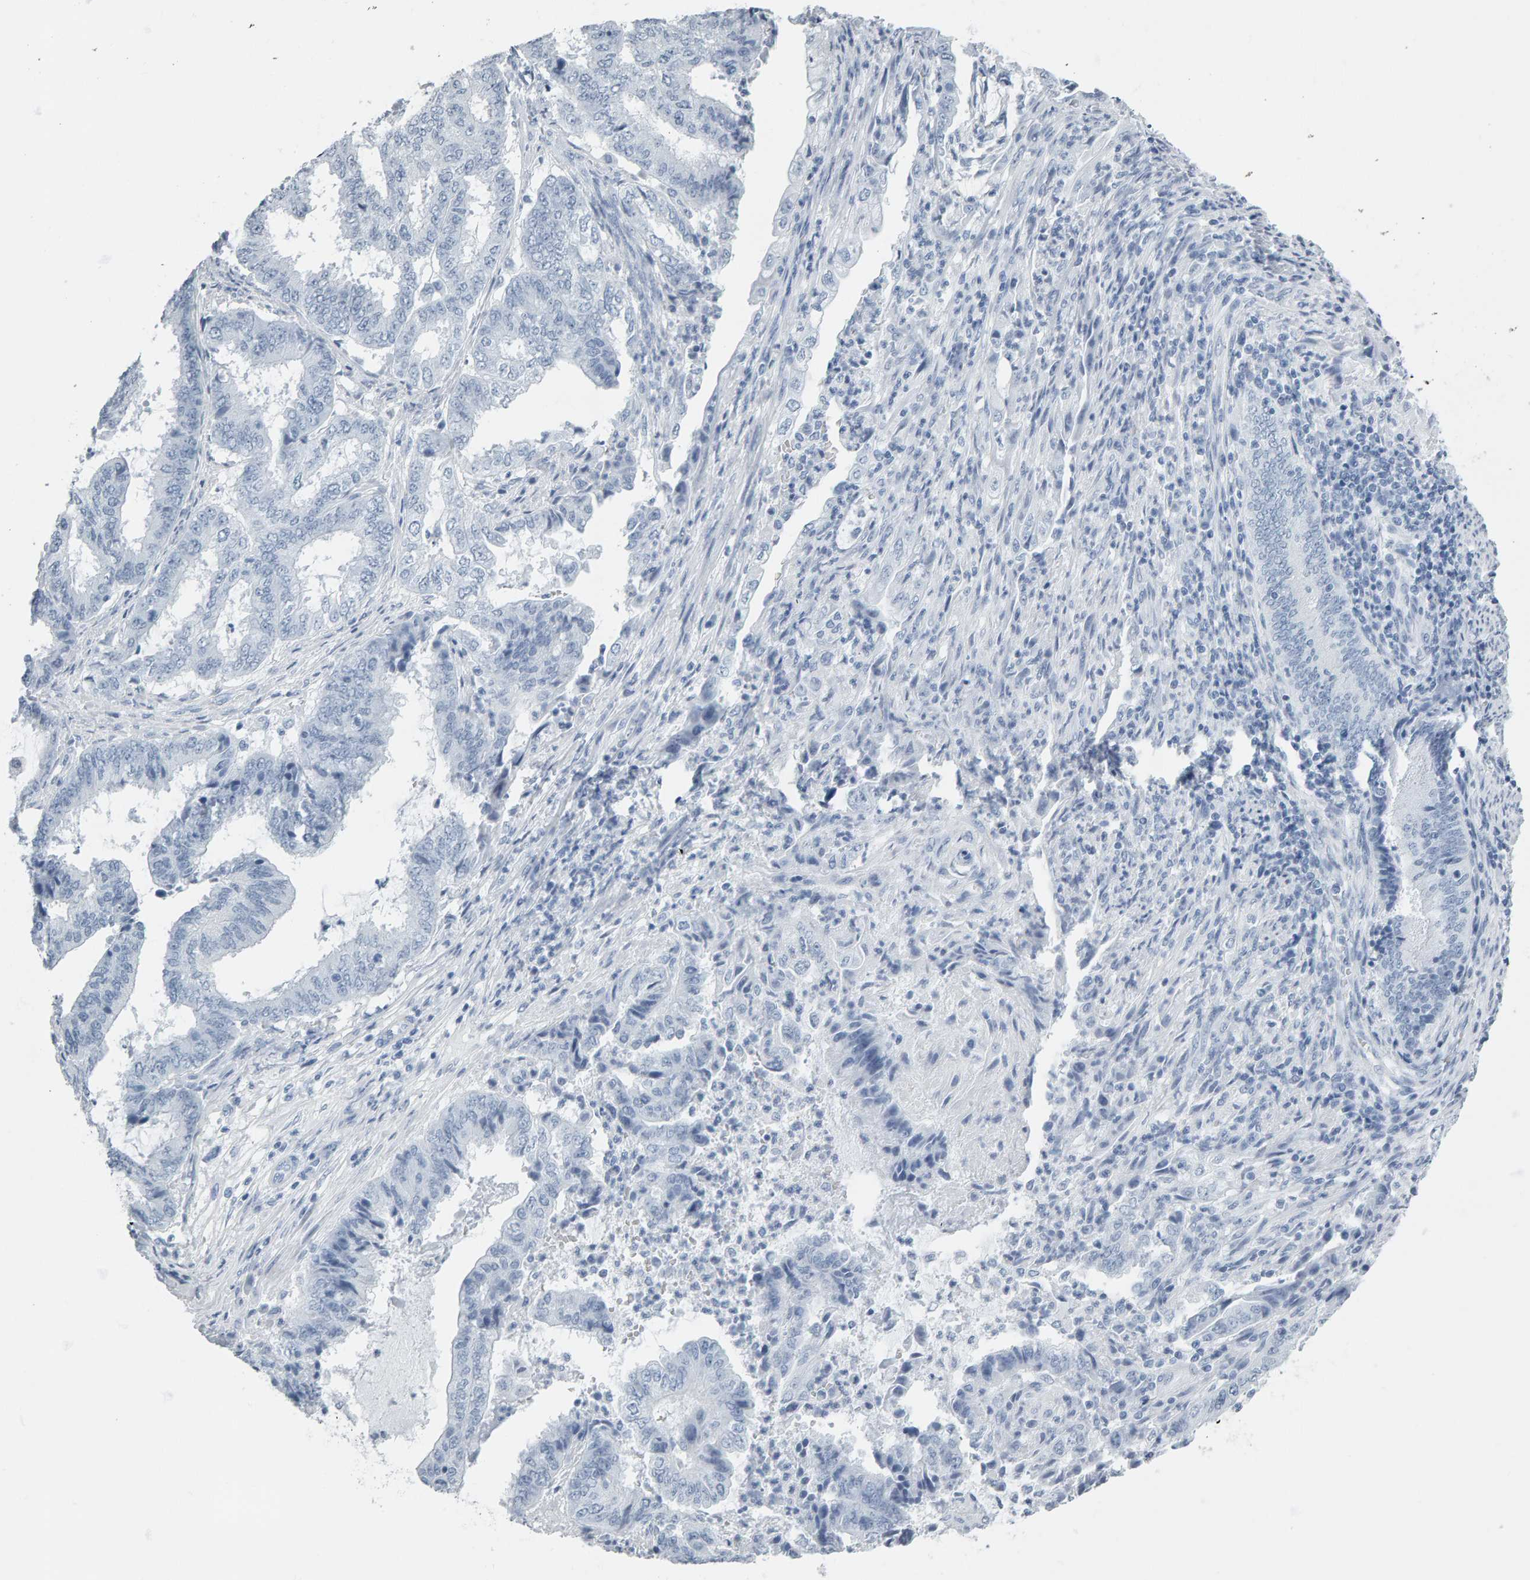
{"staining": {"intensity": "negative", "quantity": "none", "location": "none"}, "tissue": "endometrial cancer", "cell_type": "Tumor cells", "image_type": "cancer", "snomed": [{"axis": "morphology", "description": "Adenocarcinoma, NOS"}, {"axis": "topography", "description": "Endometrium"}], "caption": "Tumor cells are negative for brown protein staining in endometrial cancer.", "gene": "SPACA3", "patient": {"sex": "female", "age": 51}}